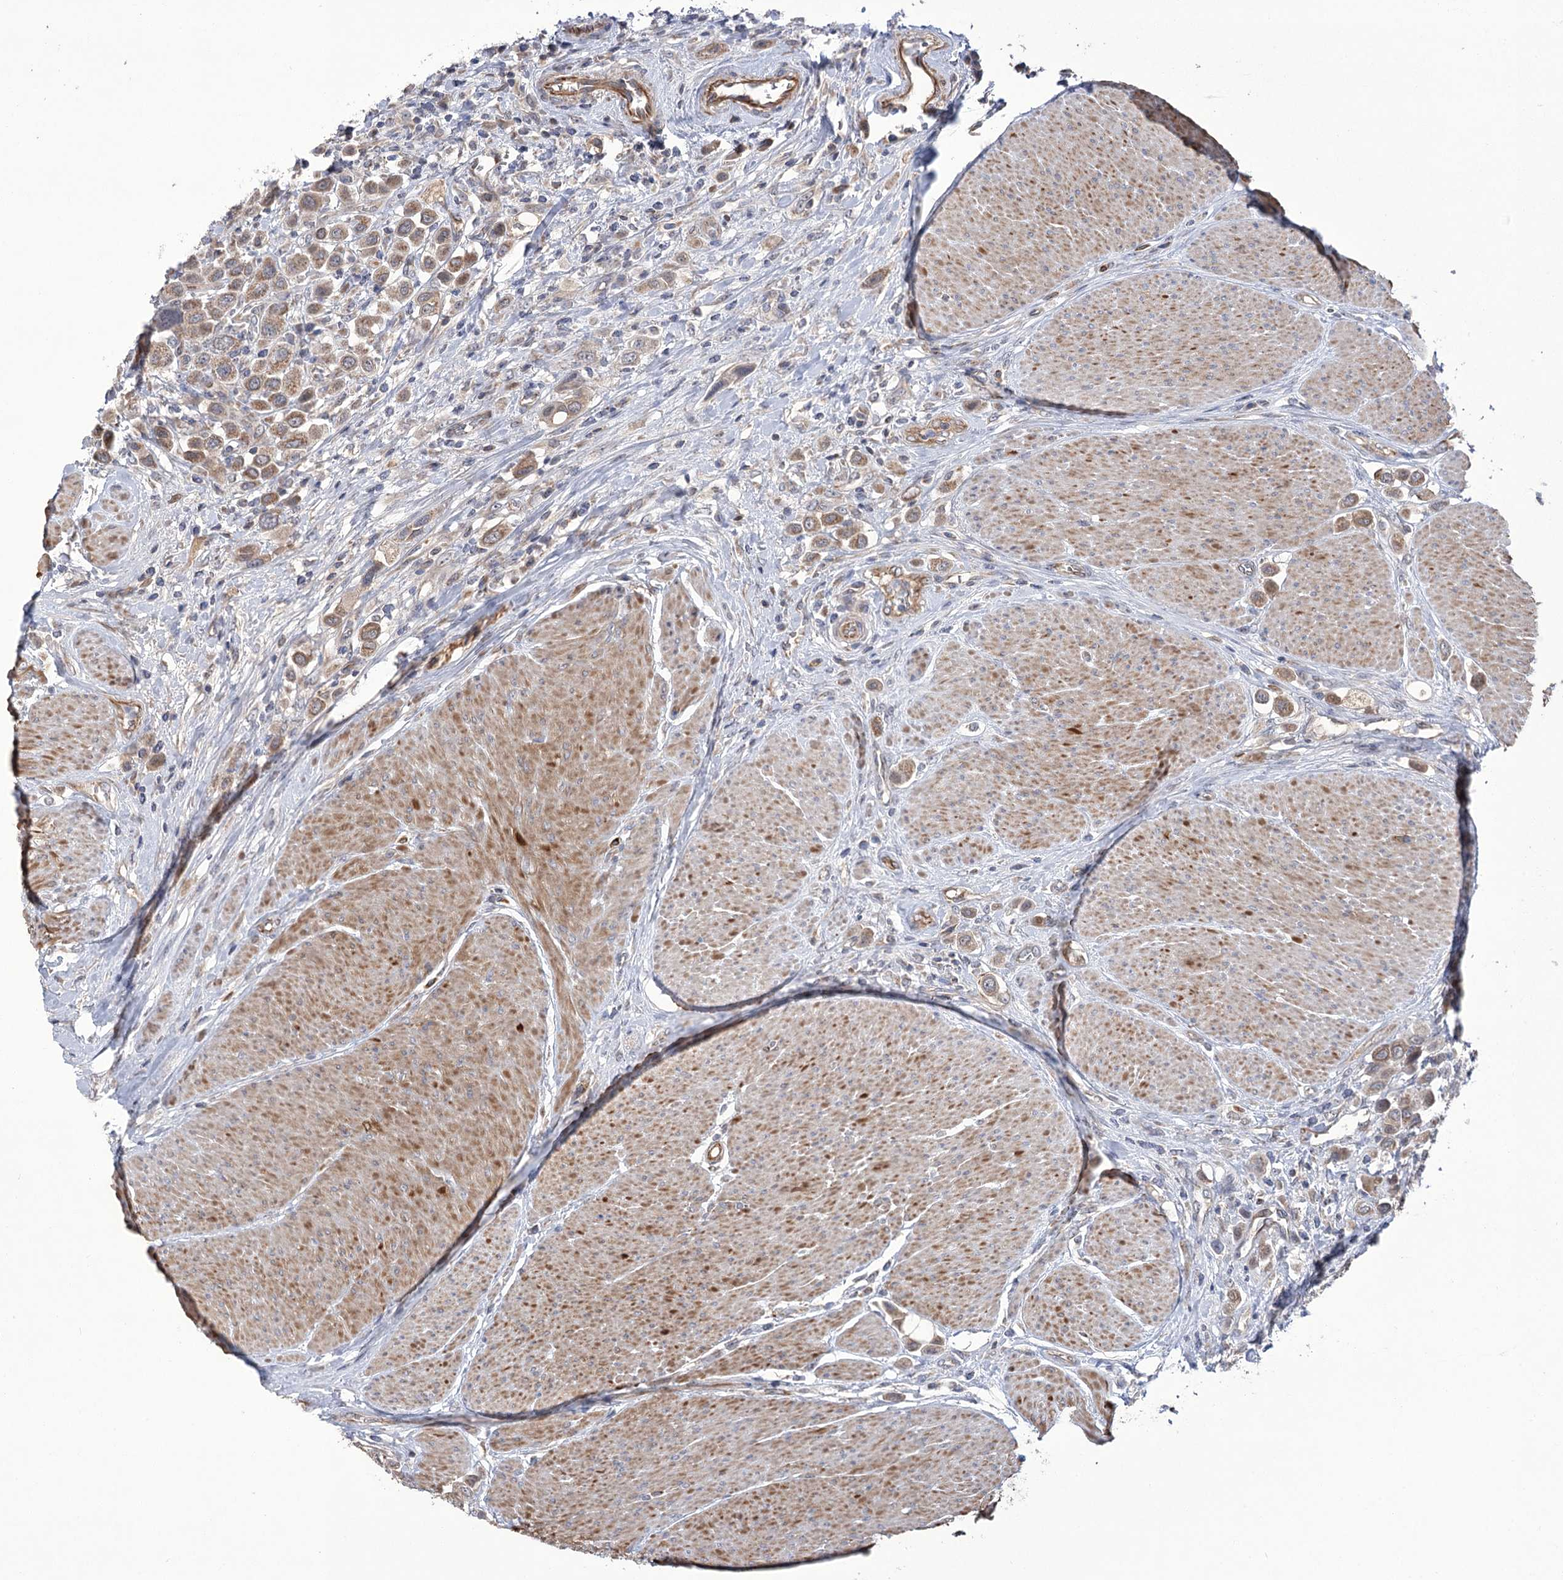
{"staining": {"intensity": "moderate", "quantity": ">75%", "location": "cytoplasmic/membranous"}, "tissue": "urothelial cancer", "cell_type": "Tumor cells", "image_type": "cancer", "snomed": [{"axis": "morphology", "description": "Urothelial carcinoma, High grade"}, {"axis": "topography", "description": "Urinary bladder"}], "caption": "Human urothelial carcinoma (high-grade) stained with a brown dye reveals moderate cytoplasmic/membranous positive staining in about >75% of tumor cells.", "gene": "ECHDC3", "patient": {"sex": "male", "age": 50}}